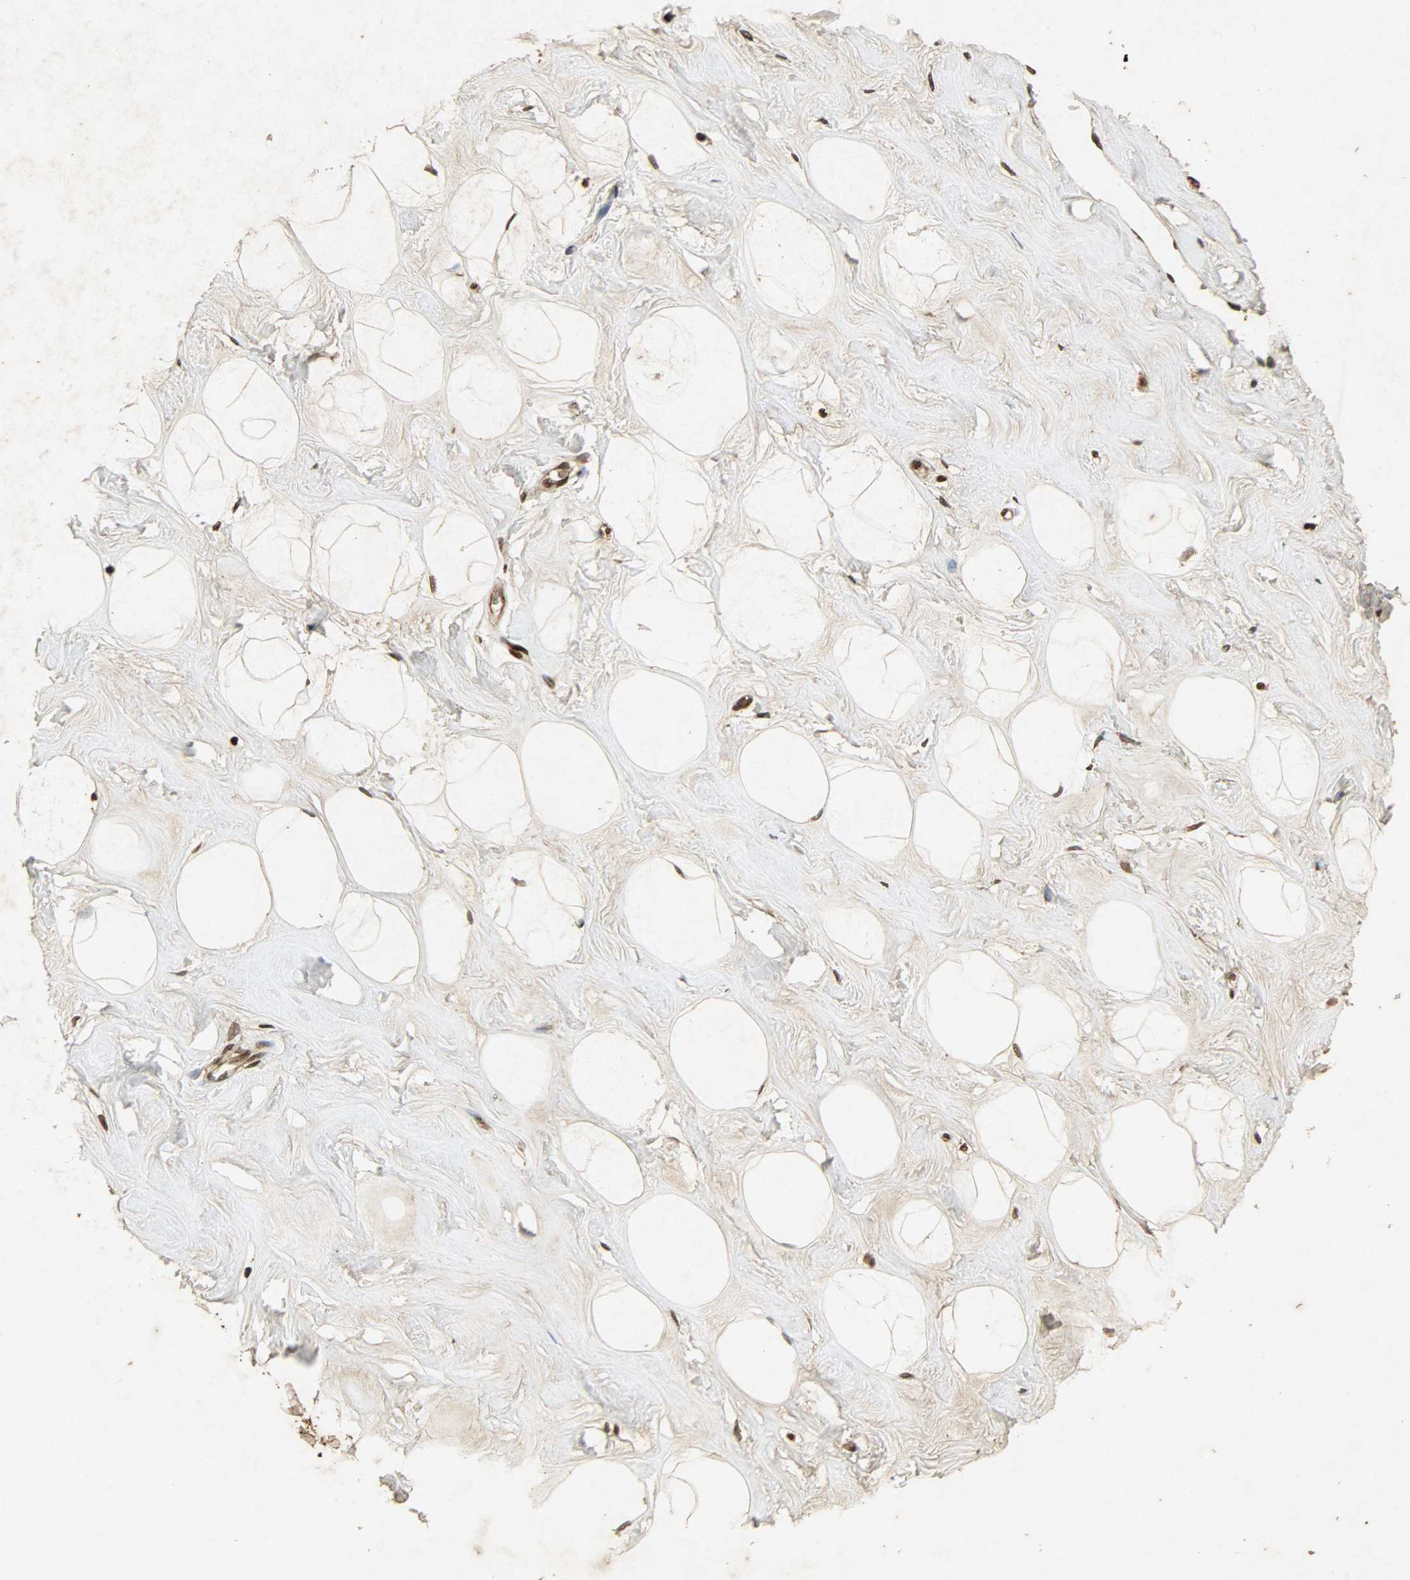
{"staining": {"intensity": "moderate", "quantity": ">75%", "location": "cytoplasmic/membranous,nuclear"}, "tissue": "breast", "cell_type": "Adipocytes", "image_type": "normal", "snomed": [{"axis": "morphology", "description": "Normal tissue, NOS"}, {"axis": "topography", "description": "Breast"}], "caption": "Adipocytes demonstrate medium levels of moderate cytoplasmic/membranous,nuclear expression in about >75% of cells in normal human breast.", "gene": "PPP3R1", "patient": {"sex": "female", "age": 23}}